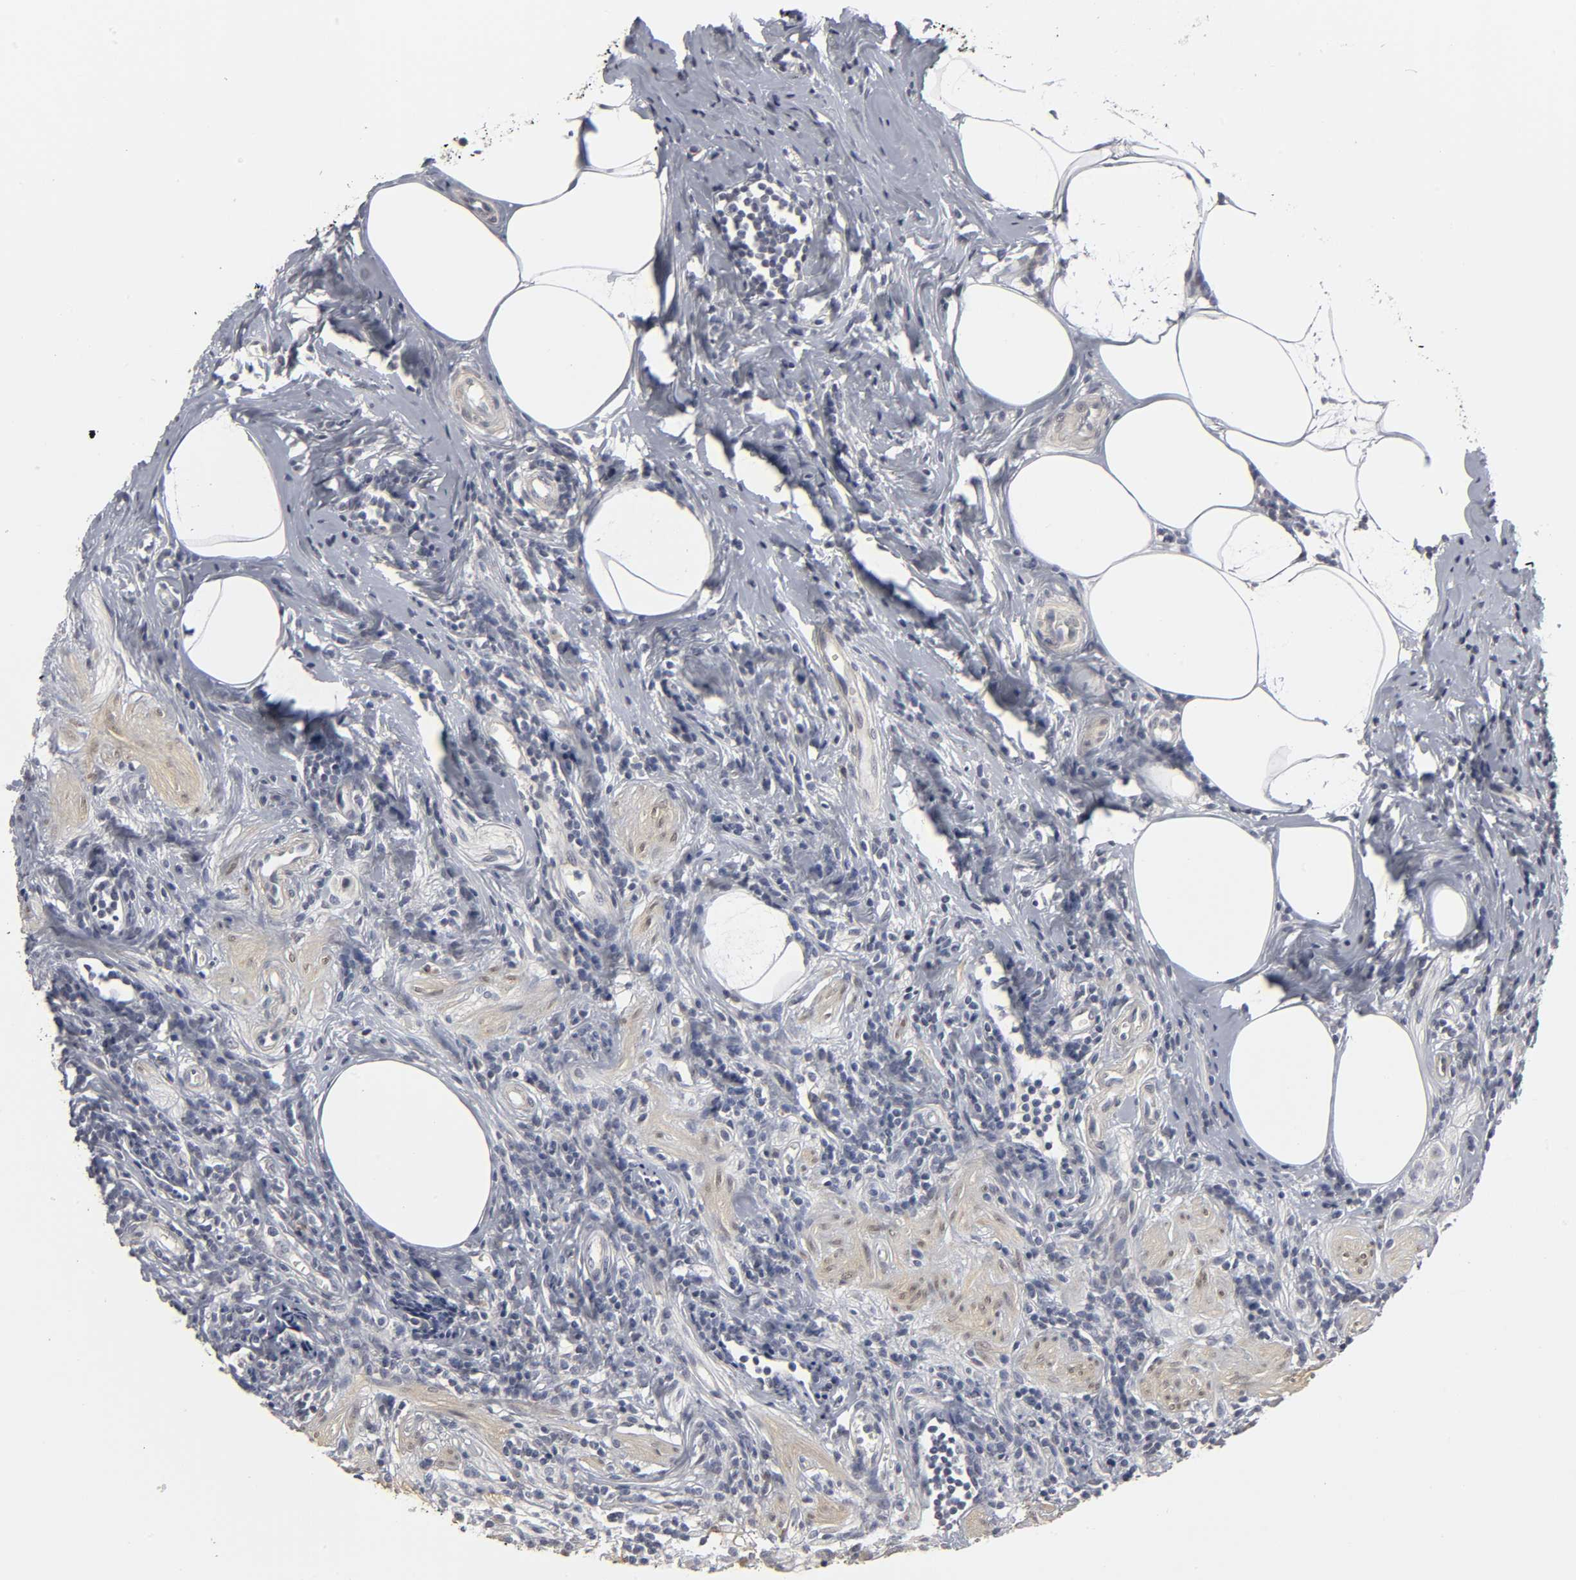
{"staining": {"intensity": "weak", "quantity": "<25%", "location": "cytoplasmic/membranous"}, "tissue": "appendix", "cell_type": "Glandular cells", "image_type": "normal", "snomed": [{"axis": "morphology", "description": "Normal tissue, NOS"}, {"axis": "topography", "description": "Appendix"}], "caption": "Glandular cells are negative for brown protein staining in benign appendix.", "gene": "PDLIM3", "patient": {"sex": "female", "age": 50}}